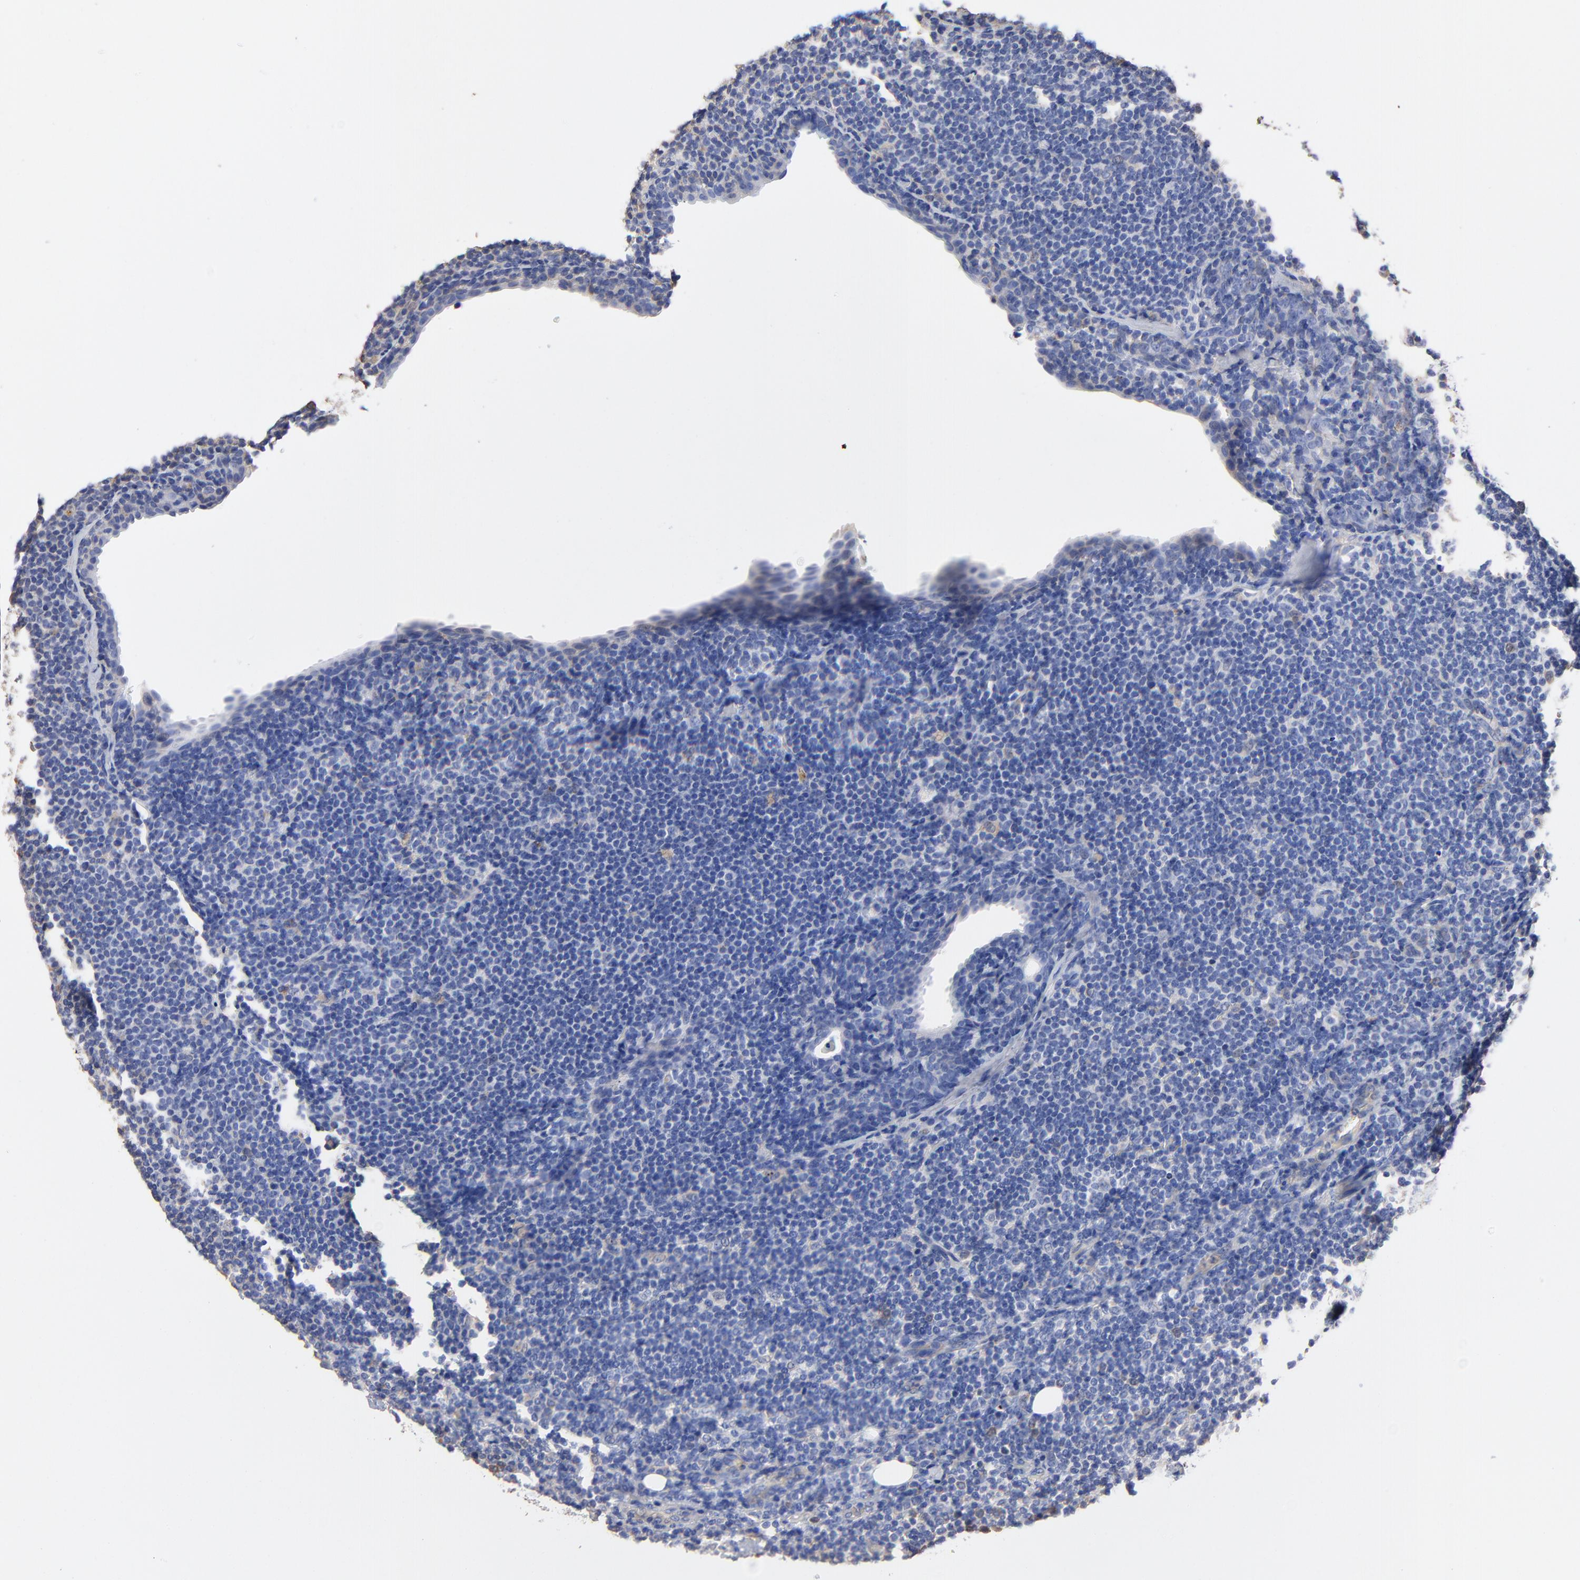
{"staining": {"intensity": "negative", "quantity": "none", "location": "none"}, "tissue": "lymph node", "cell_type": "Germinal center cells", "image_type": "normal", "snomed": [{"axis": "morphology", "description": "Normal tissue, NOS"}, {"axis": "morphology", "description": "Uncertain malignant potential"}, {"axis": "topography", "description": "Lymph node"}, {"axis": "topography", "description": "Salivary gland, NOS"}], "caption": "Micrograph shows no protein staining in germinal center cells of unremarkable lymph node.", "gene": "TAGLN2", "patient": {"sex": "female", "age": 51}}